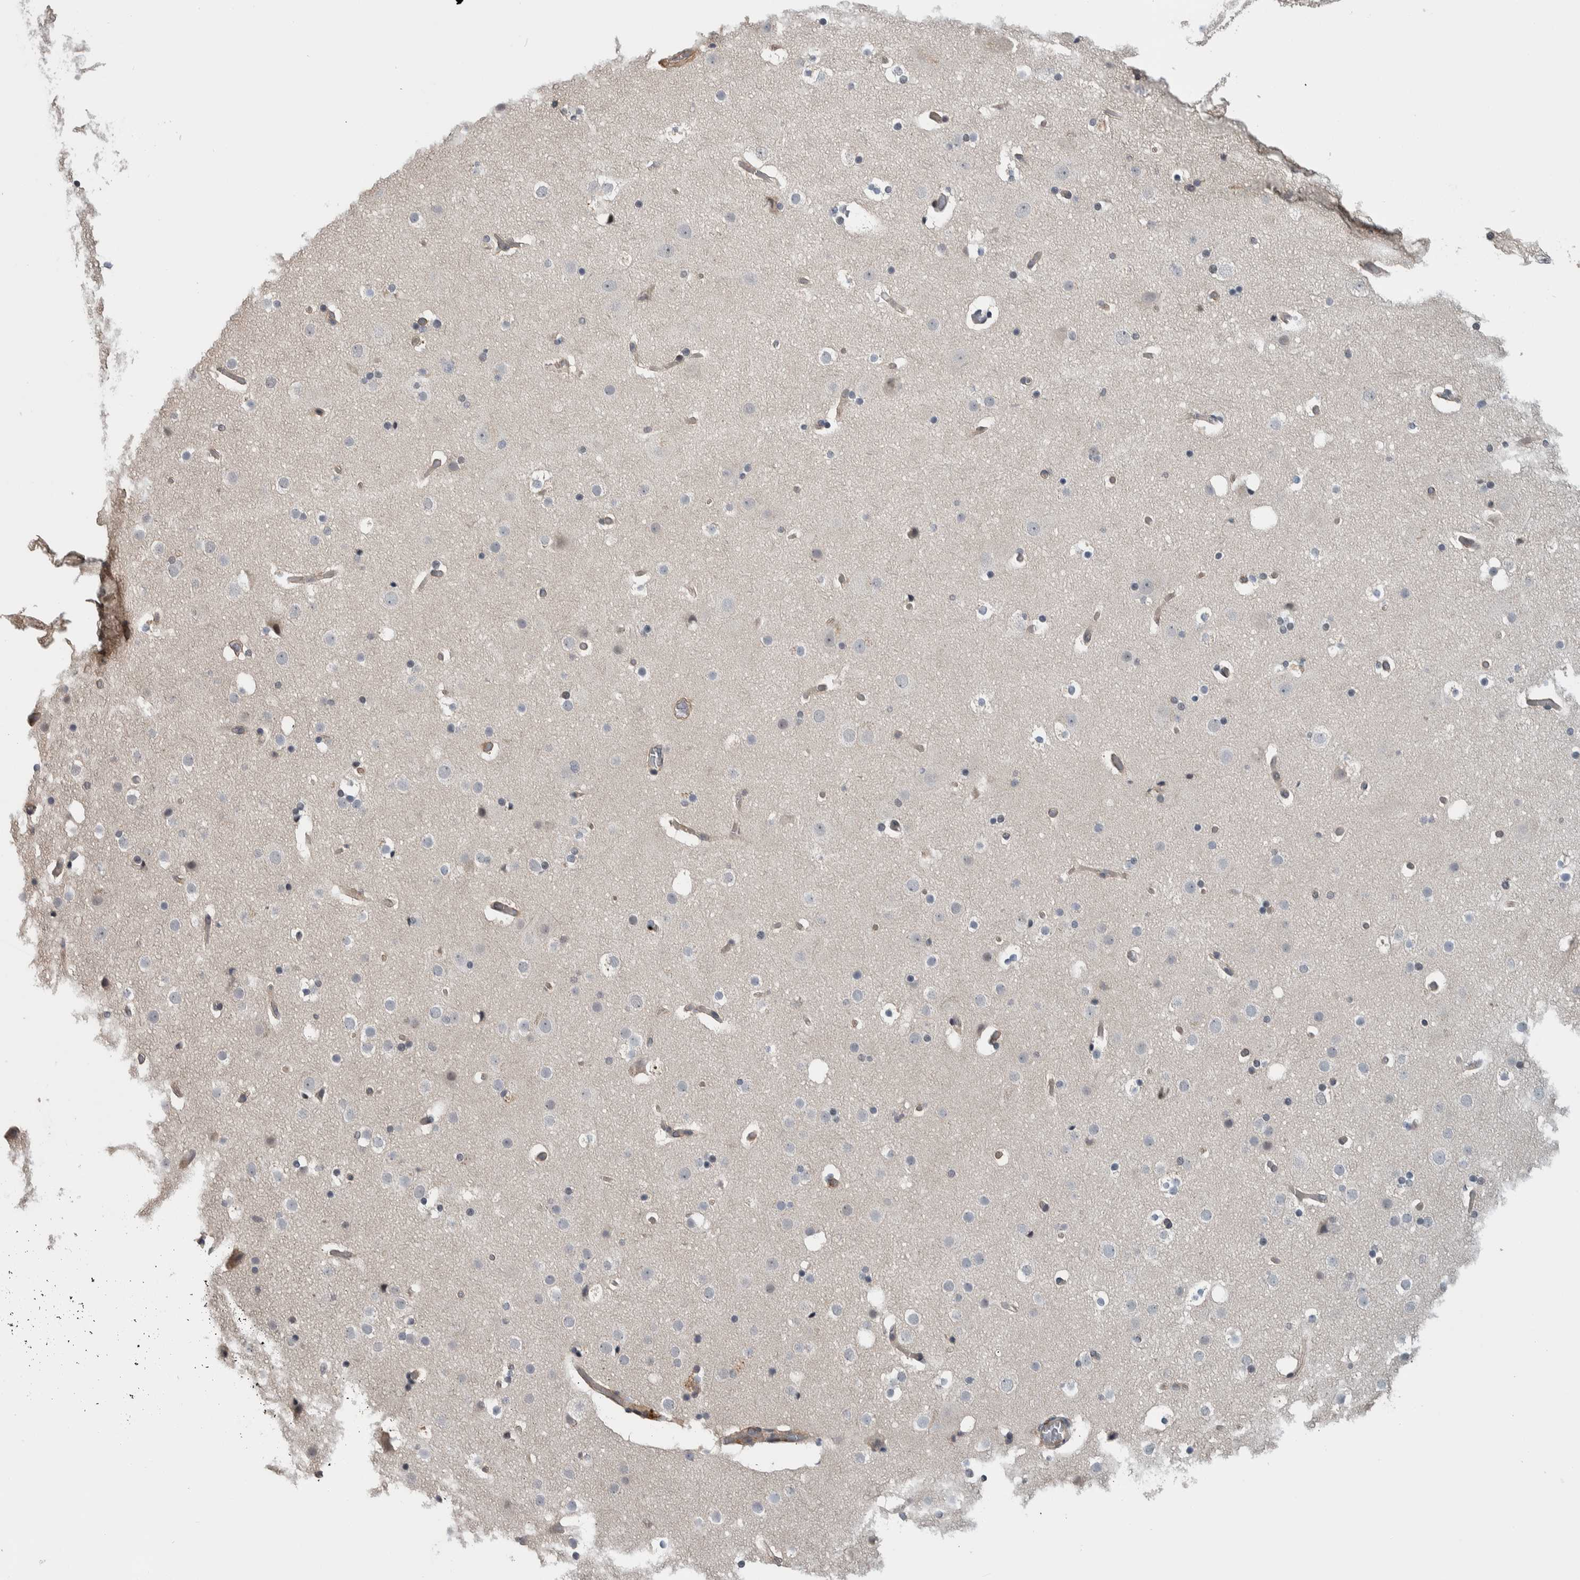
{"staining": {"intensity": "moderate", "quantity": ">75%", "location": "cytoplasmic/membranous,nuclear"}, "tissue": "cerebral cortex", "cell_type": "Endothelial cells", "image_type": "normal", "snomed": [{"axis": "morphology", "description": "Normal tissue, NOS"}, {"axis": "topography", "description": "Cerebral cortex"}], "caption": "The image shows a brown stain indicating the presence of a protein in the cytoplasmic/membranous,nuclear of endothelial cells in cerebral cortex. (Stains: DAB in brown, nuclei in blue, Microscopy: brightfield microscopy at high magnification).", "gene": "PRDM4", "patient": {"sex": "male", "age": 57}}